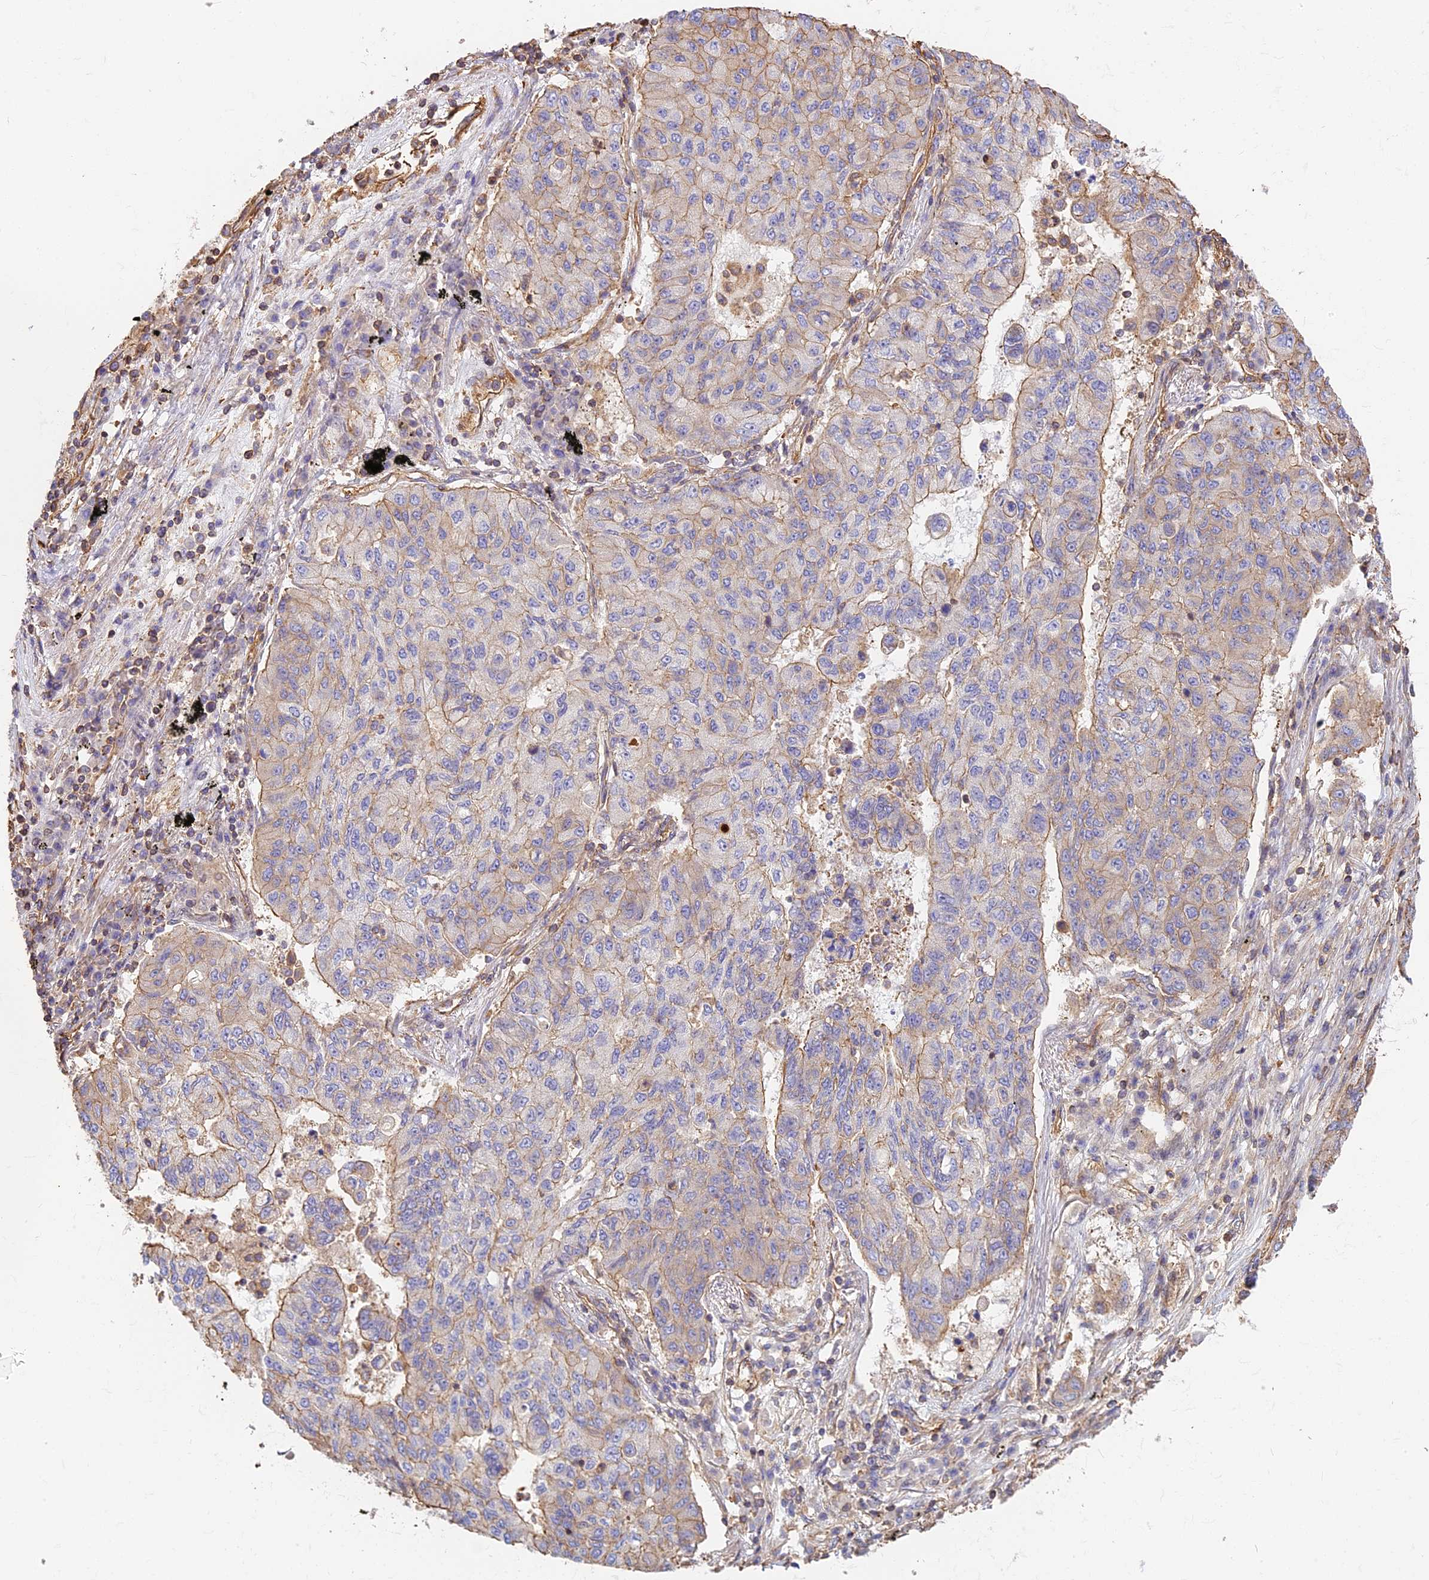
{"staining": {"intensity": "moderate", "quantity": "25%-75%", "location": "cytoplasmic/membranous"}, "tissue": "lung cancer", "cell_type": "Tumor cells", "image_type": "cancer", "snomed": [{"axis": "morphology", "description": "Squamous cell carcinoma, NOS"}, {"axis": "topography", "description": "Lung"}], "caption": "Immunohistochemical staining of human lung cancer (squamous cell carcinoma) reveals moderate cytoplasmic/membranous protein expression in approximately 25%-75% of tumor cells.", "gene": "VPS18", "patient": {"sex": "male", "age": 74}}